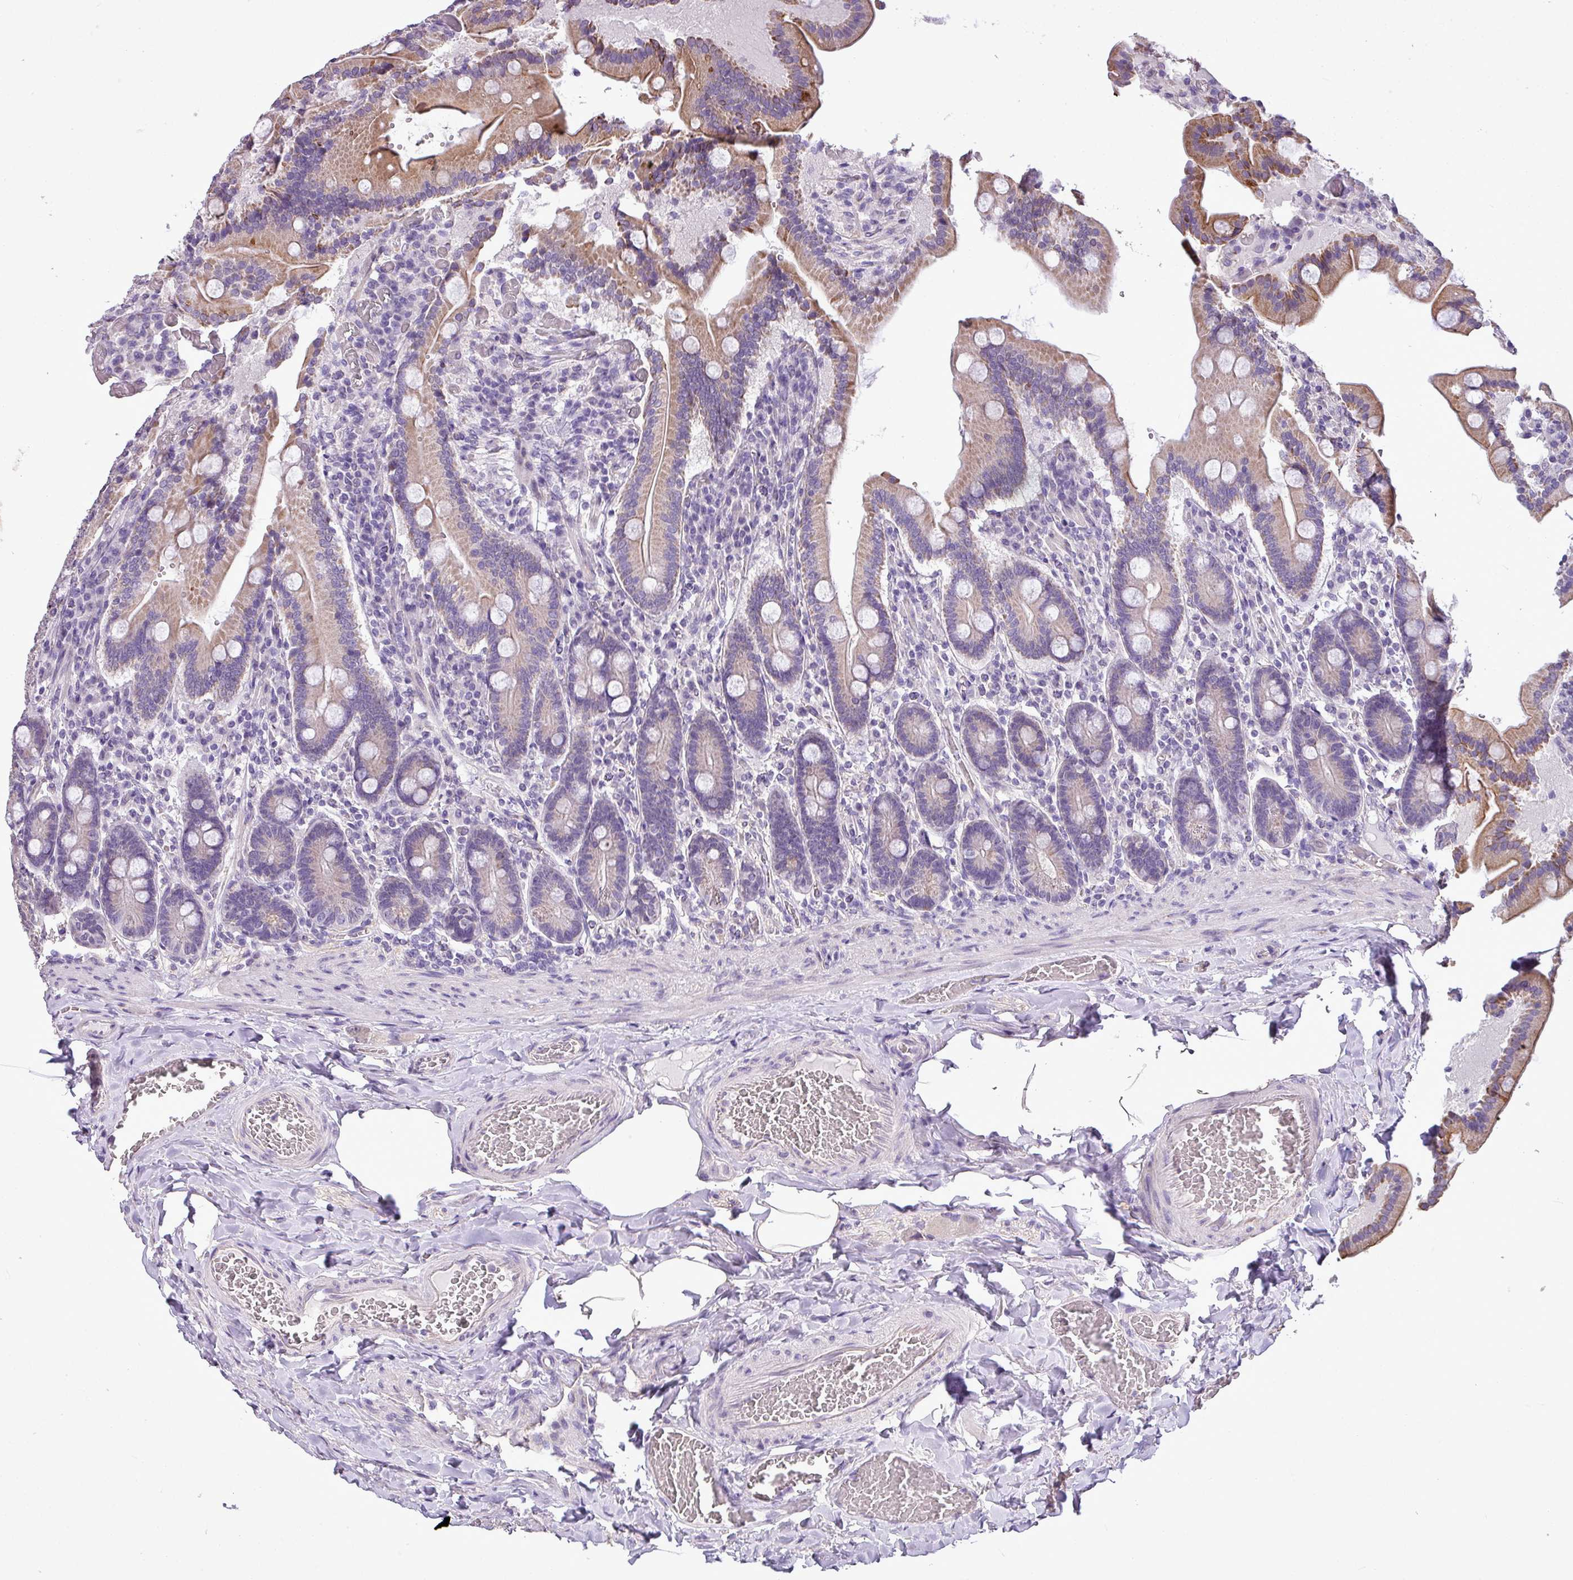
{"staining": {"intensity": "moderate", "quantity": "25%-75%", "location": "cytoplasmic/membranous"}, "tissue": "duodenum", "cell_type": "Glandular cells", "image_type": "normal", "snomed": [{"axis": "morphology", "description": "Normal tissue, NOS"}, {"axis": "topography", "description": "Duodenum"}], "caption": "An immunohistochemistry photomicrograph of benign tissue is shown. Protein staining in brown highlights moderate cytoplasmic/membranous positivity in duodenum within glandular cells.", "gene": "ALDH2", "patient": {"sex": "female", "age": 62}}